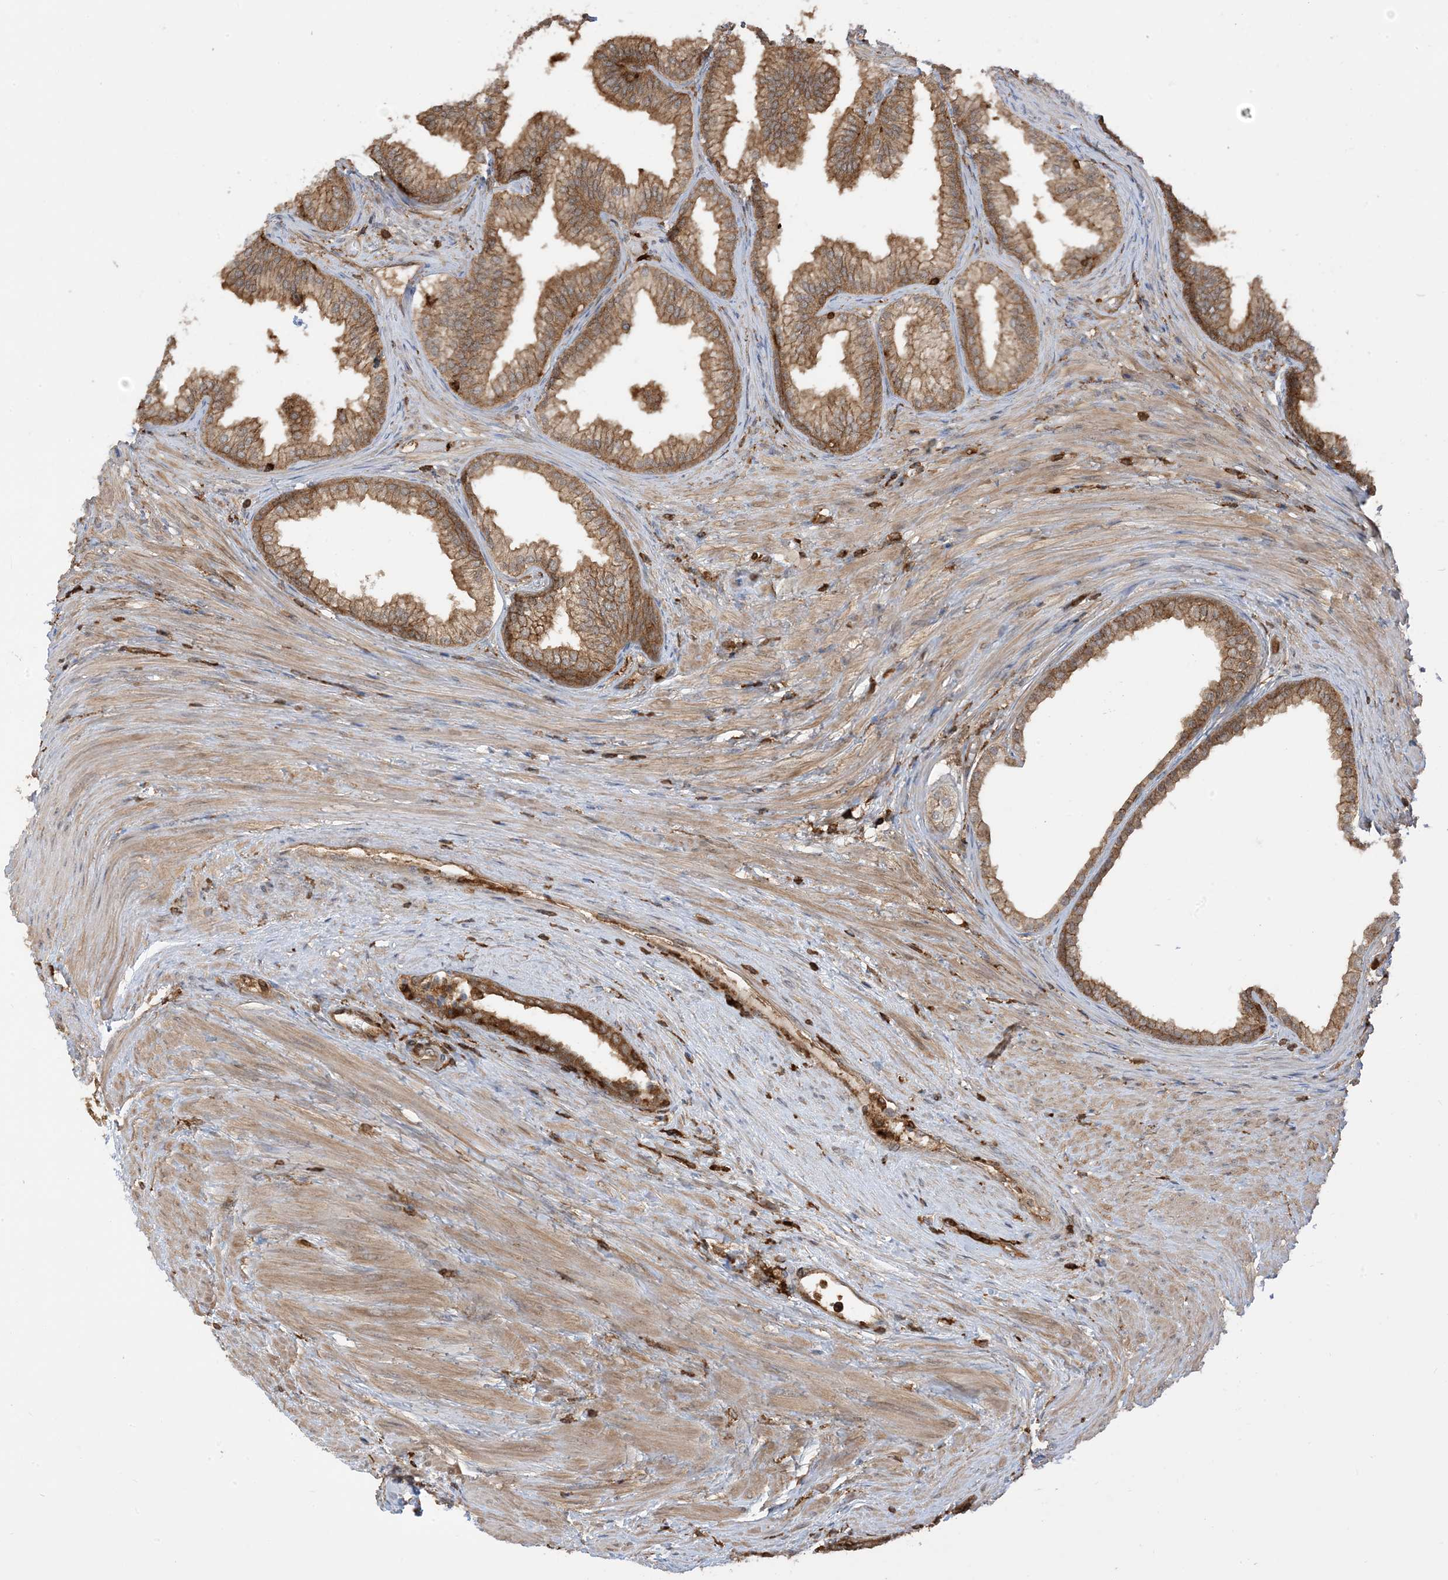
{"staining": {"intensity": "moderate", "quantity": ">75%", "location": "cytoplasmic/membranous"}, "tissue": "prostate", "cell_type": "Glandular cells", "image_type": "normal", "snomed": [{"axis": "morphology", "description": "Normal tissue, NOS"}, {"axis": "topography", "description": "Prostate"}], "caption": "Protein staining by immunohistochemistry demonstrates moderate cytoplasmic/membranous expression in approximately >75% of glandular cells in unremarkable prostate. The staining was performed using DAB to visualize the protein expression in brown, while the nuclei were stained in blue with hematoxylin (Magnification: 20x).", "gene": "CAPZB", "patient": {"sex": "male", "age": 76}}